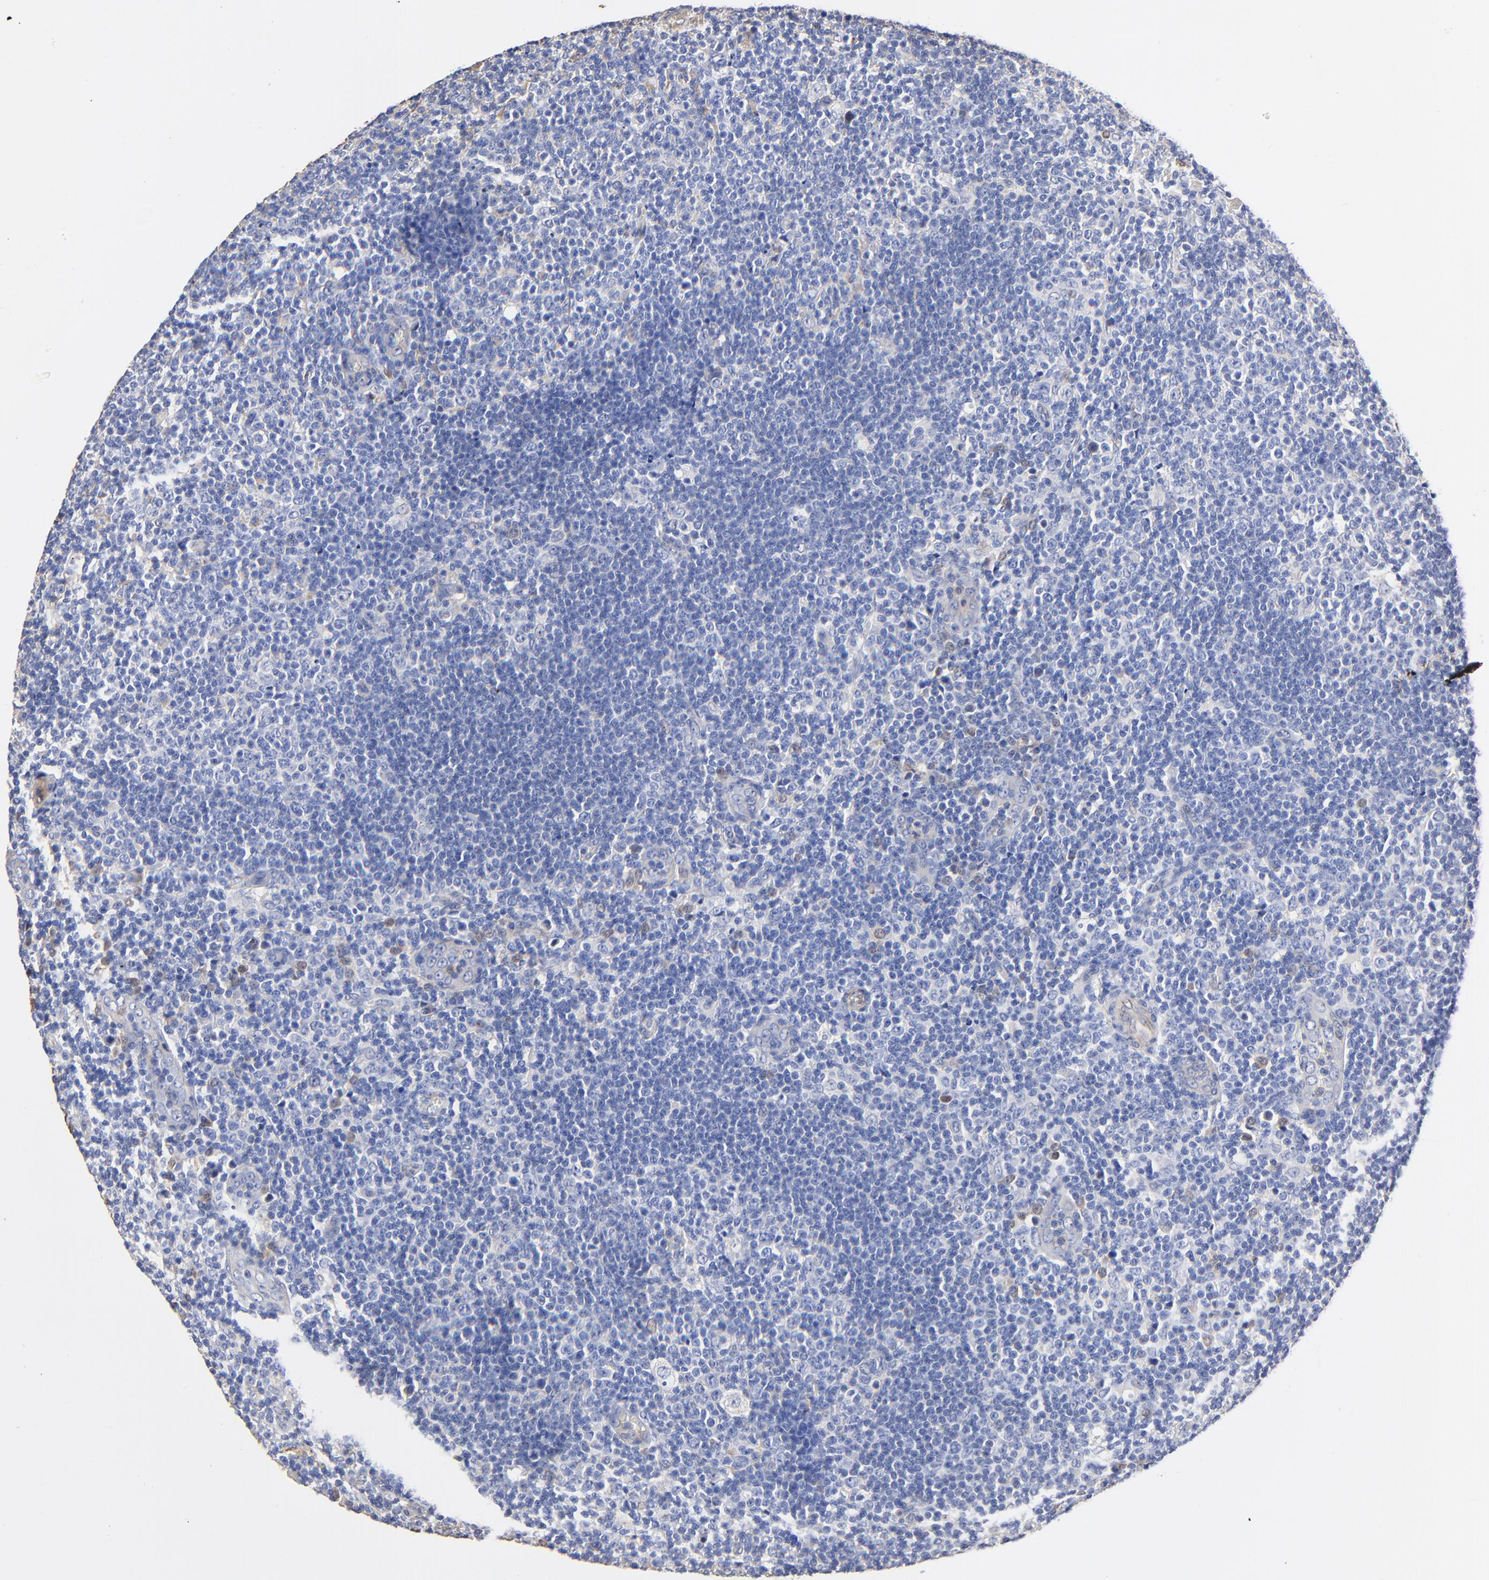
{"staining": {"intensity": "negative", "quantity": "none", "location": "none"}, "tissue": "lymphoma", "cell_type": "Tumor cells", "image_type": "cancer", "snomed": [{"axis": "morphology", "description": "Malignant lymphoma, non-Hodgkin's type, Low grade"}, {"axis": "topography", "description": "Lymph node"}], "caption": "Tumor cells are negative for brown protein staining in lymphoma.", "gene": "TAGLN2", "patient": {"sex": "male", "age": 74}}